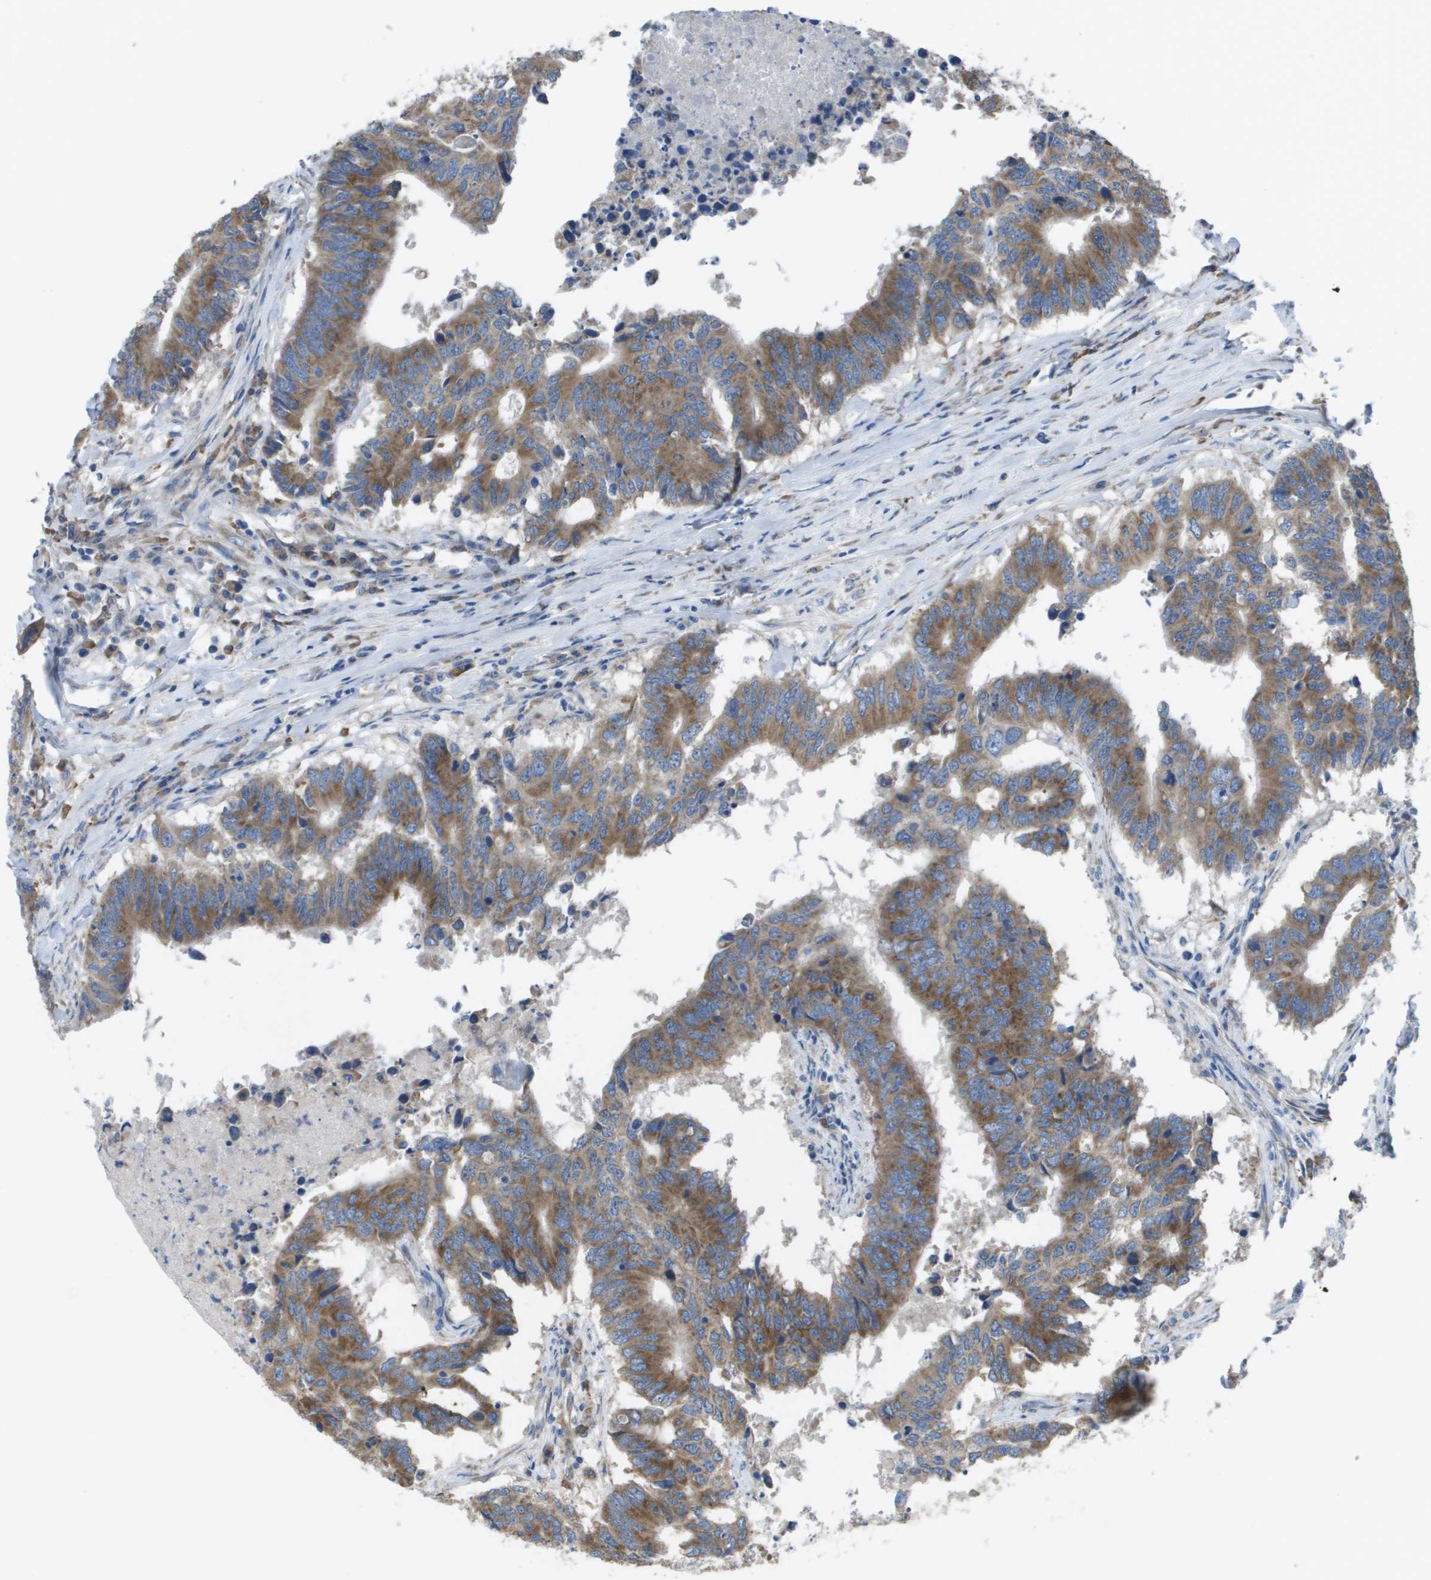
{"staining": {"intensity": "moderate", "quantity": ">75%", "location": "cytoplasmic/membranous"}, "tissue": "colorectal cancer", "cell_type": "Tumor cells", "image_type": "cancer", "snomed": [{"axis": "morphology", "description": "Adenocarcinoma, NOS"}, {"axis": "topography", "description": "Colon"}], "caption": "IHC of colorectal cancer exhibits medium levels of moderate cytoplasmic/membranous expression in approximately >75% of tumor cells.", "gene": "CLCN2", "patient": {"sex": "male", "age": 71}}